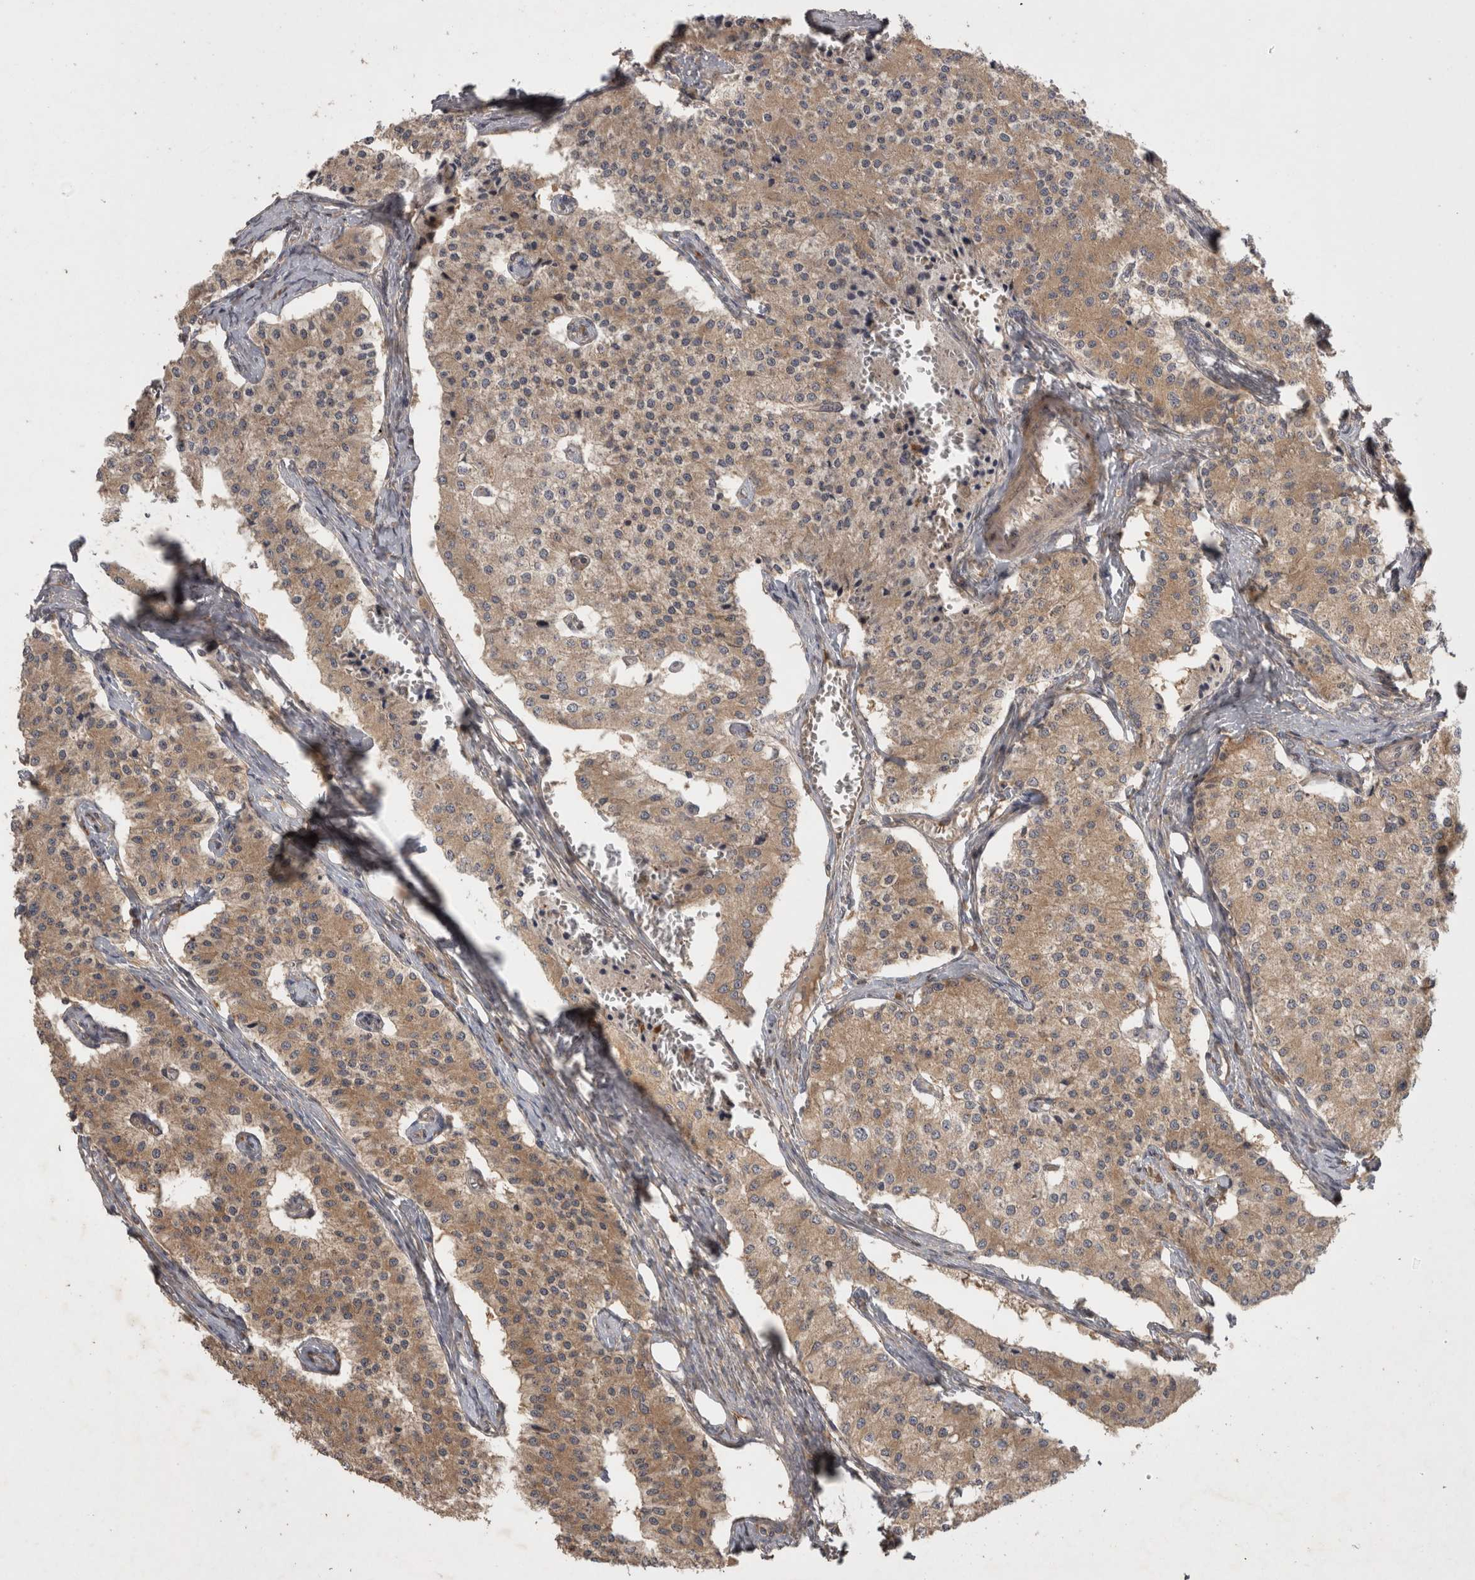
{"staining": {"intensity": "moderate", "quantity": ">75%", "location": "cytoplasmic/membranous"}, "tissue": "carcinoid", "cell_type": "Tumor cells", "image_type": "cancer", "snomed": [{"axis": "morphology", "description": "Carcinoid, malignant, NOS"}, {"axis": "topography", "description": "Colon"}], "caption": "Tumor cells reveal moderate cytoplasmic/membranous expression in approximately >75% of cells in malignant carcinoid. The protein of interest is stained brown, and the nuclei are stained in blue (DAB (3,3'-diaminobenzidine) IHC with brightfield microscopy, high magnification).", "gene": "VEPH1", "patient": {"sex": "female", "age": 52}}